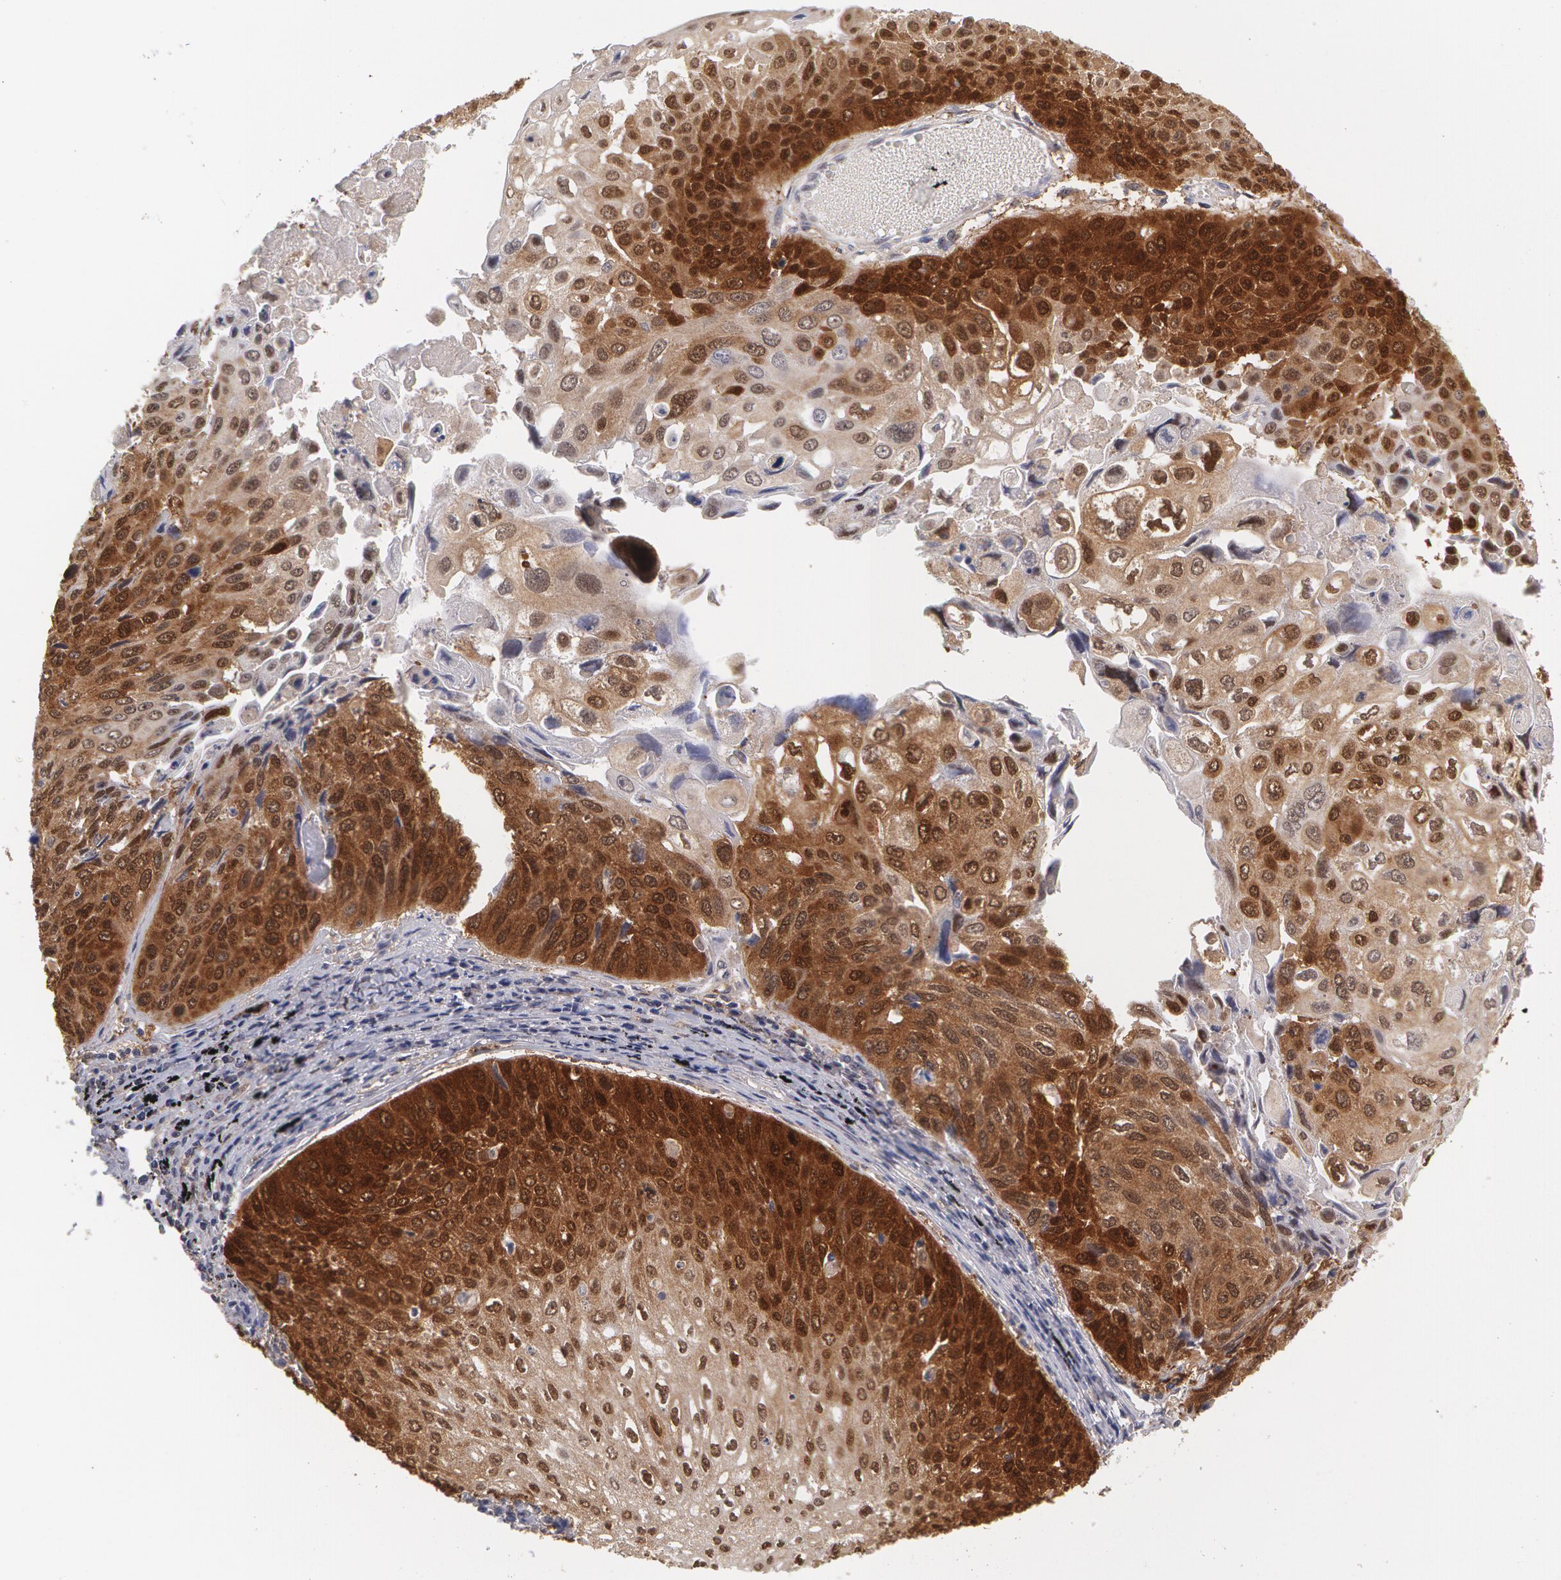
{"staining": {"intensity": "moderate", "quantity": ">75%", "location": "cytoplasmic/membranous,nuclear"}, "tissue": "lung cancer", "cell_type": "Tumor cells", "image_type": "cancer", "snomed": [{"axis": "morphology", "description": "Adenocarcinoma, NOS"}, {"axis": "topography", "description": "Lung"}], "caption": "DAB immunohistochemical staining of human lung adenocarcinoma demonstrates moderate cytoplasmic/membranous and nuclear protein expression in about >75% of tumor cells. (brown staining indicates protein expression, while blue staining denotes nuclei).", "gene": "TXNRD1", "patient": {"sex": "male", "age": 60}}